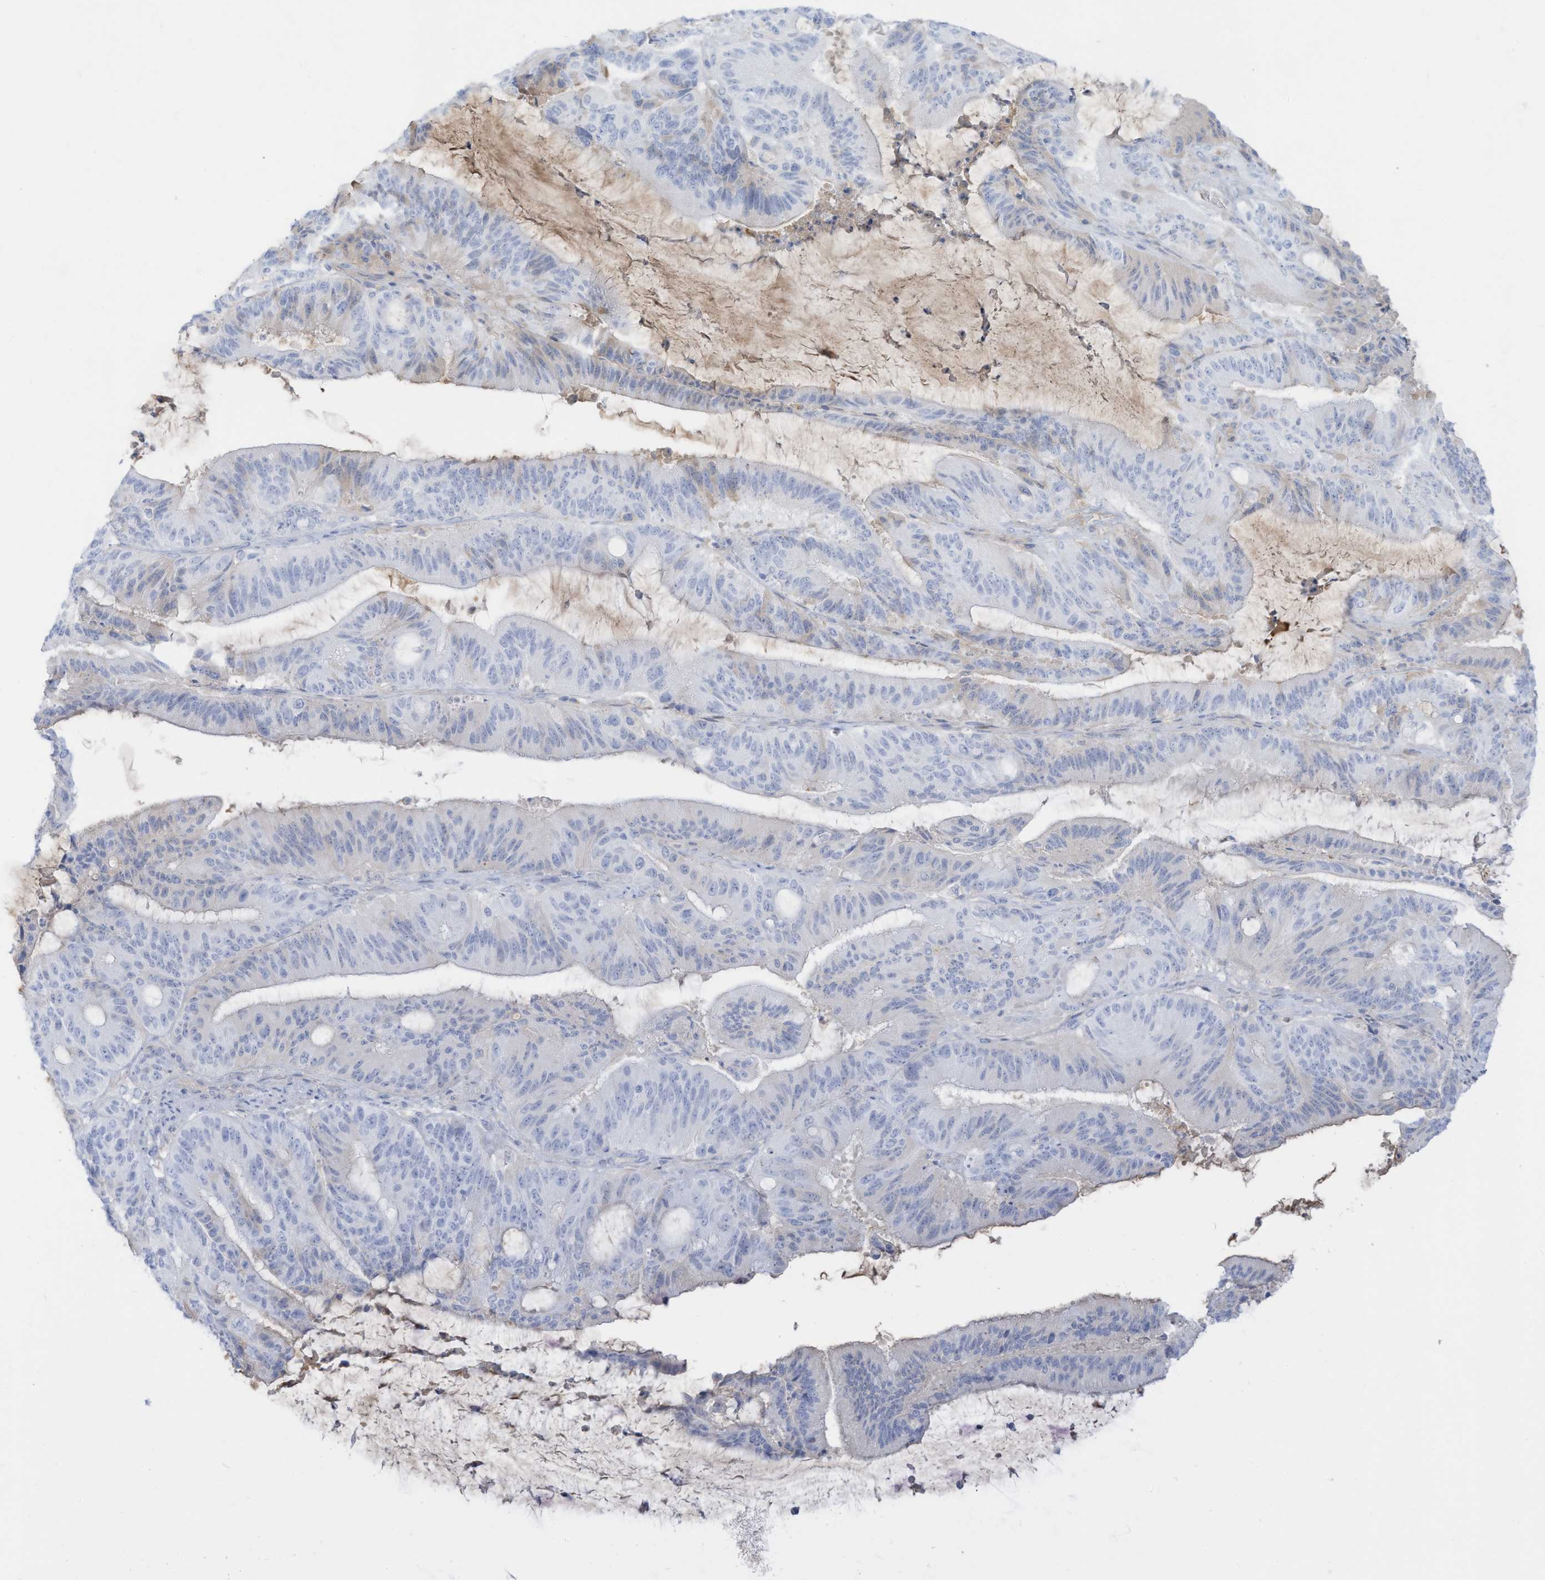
{"staining": {"intensity": "negative", "quantity": "none", "location": "none"}, "tissue": "liver cancer", "cell_type": "Tumor cells", "image_type": "cancer", "snomed": [{"axis": "morphology", "description": "Normal tissue, NOS"}, {"axis": "morphology", "description": "Cholangiocarcinoma"}, {"axis": "topography", "description": "Liver"}, {"axis": "topography", "description": "Peripheral nerve tissue"}], "caption": "Immunohistochemistry (IHC) image of human cholangiocarcinoma (liver) stained for a protein (brown), which reveals no positivity in tumor cells. (DAB (3,3'-diaminobenzidine) immunohistochemistry with hematoxylin counter stain).", "gene": "HSD17B13", "patient": {"sex": "female", "age": 73}}